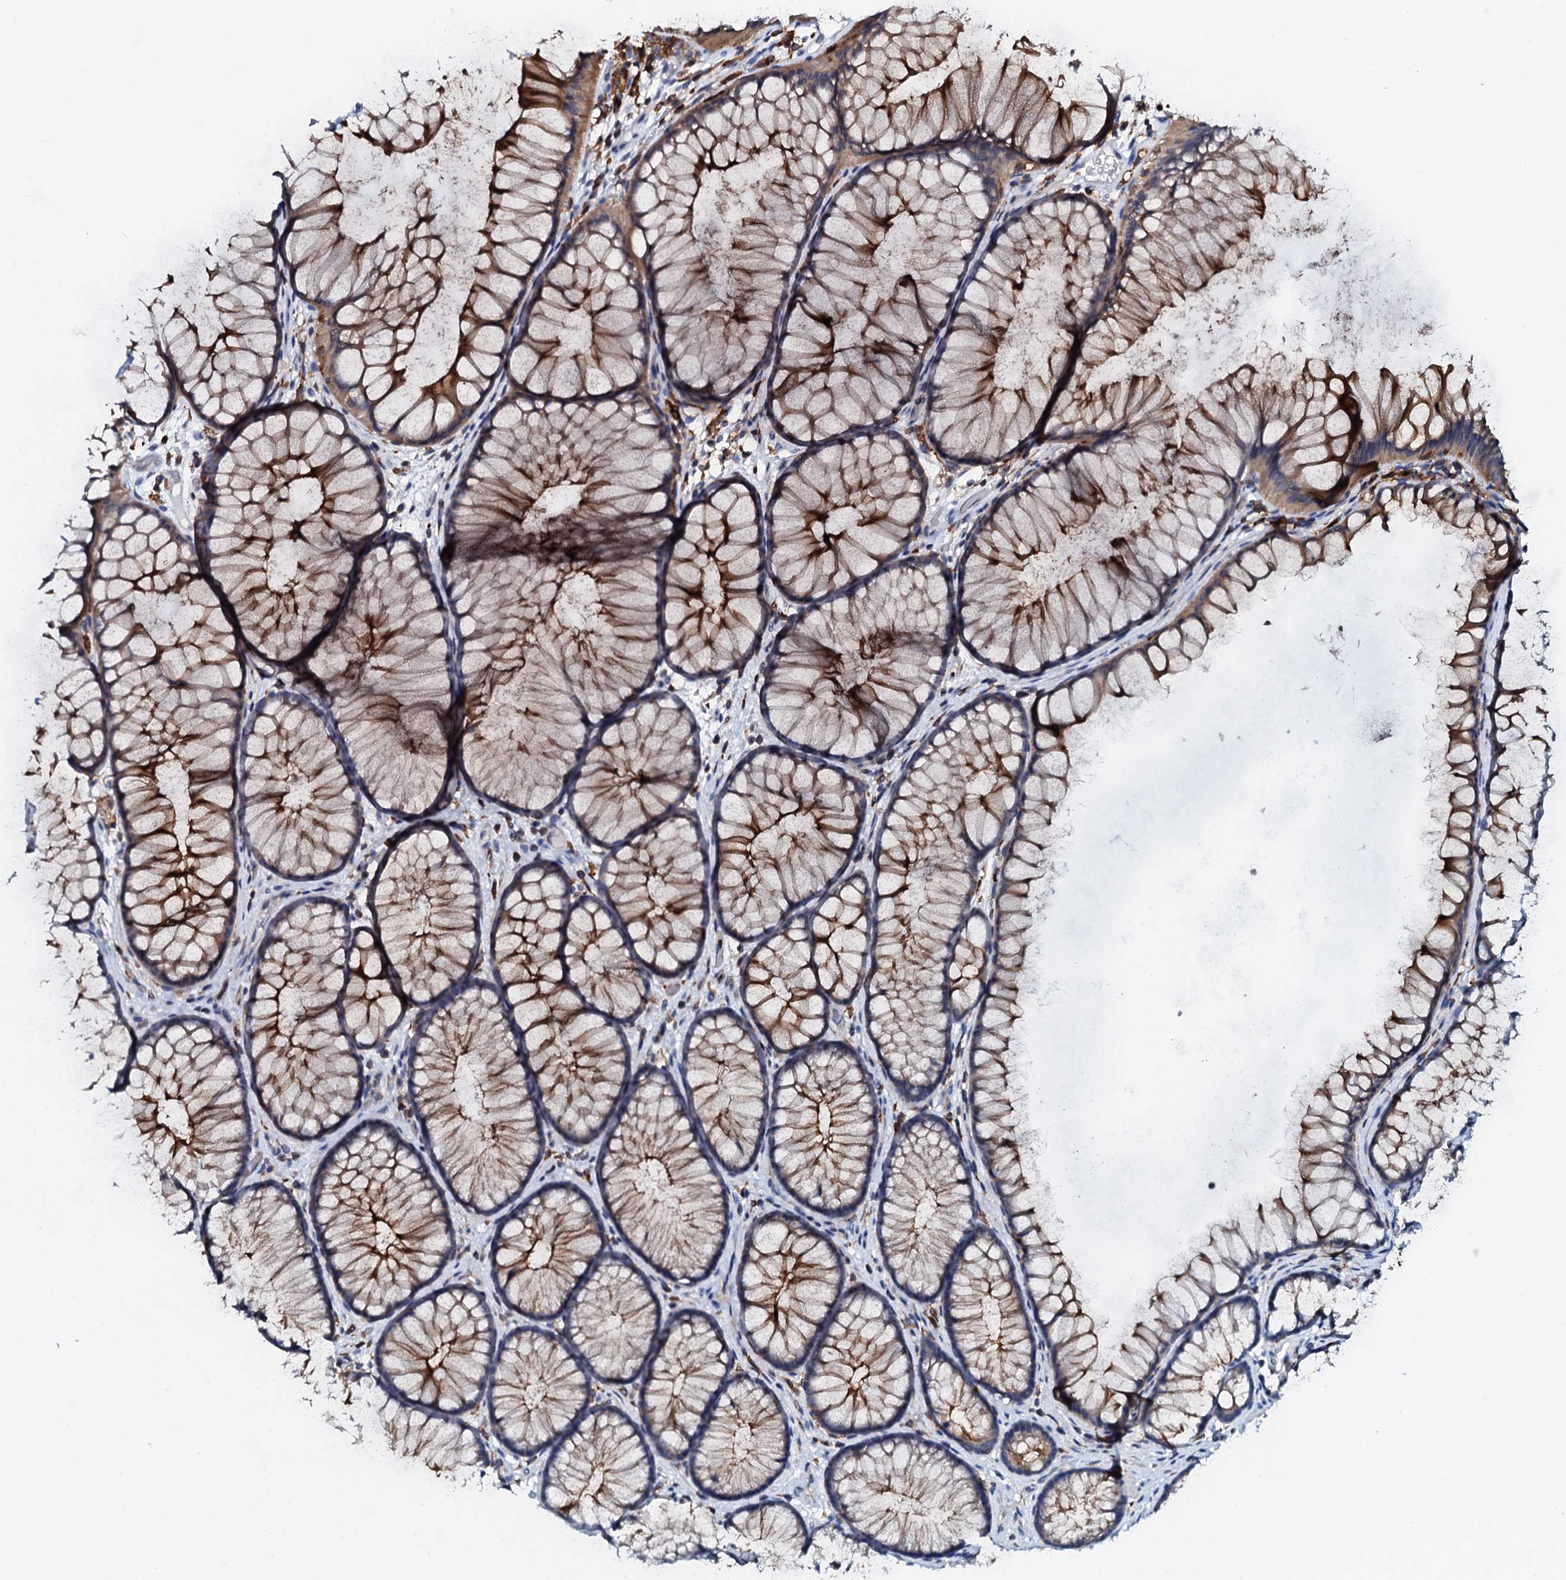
{"staining": {"intensity": "strong", "quantity": ">75%", "location": "cytoplasmic/membranous"}, "tissue": "colon", "cell_type": "Glandular cells", "image_type": "normal", "snomed": [{"axis": "morphology", "description": "Normal tissue, NOS"}, {"axis": "topography", "description": "Colon"}], "caption": "The image shows staining of unremarkable colon, revealing strong cytoplasmic/membranous protein expression (brown color) within glandular cells.", "gene": "VAMP8", "patient": {"sex": "female", "age": 82}}